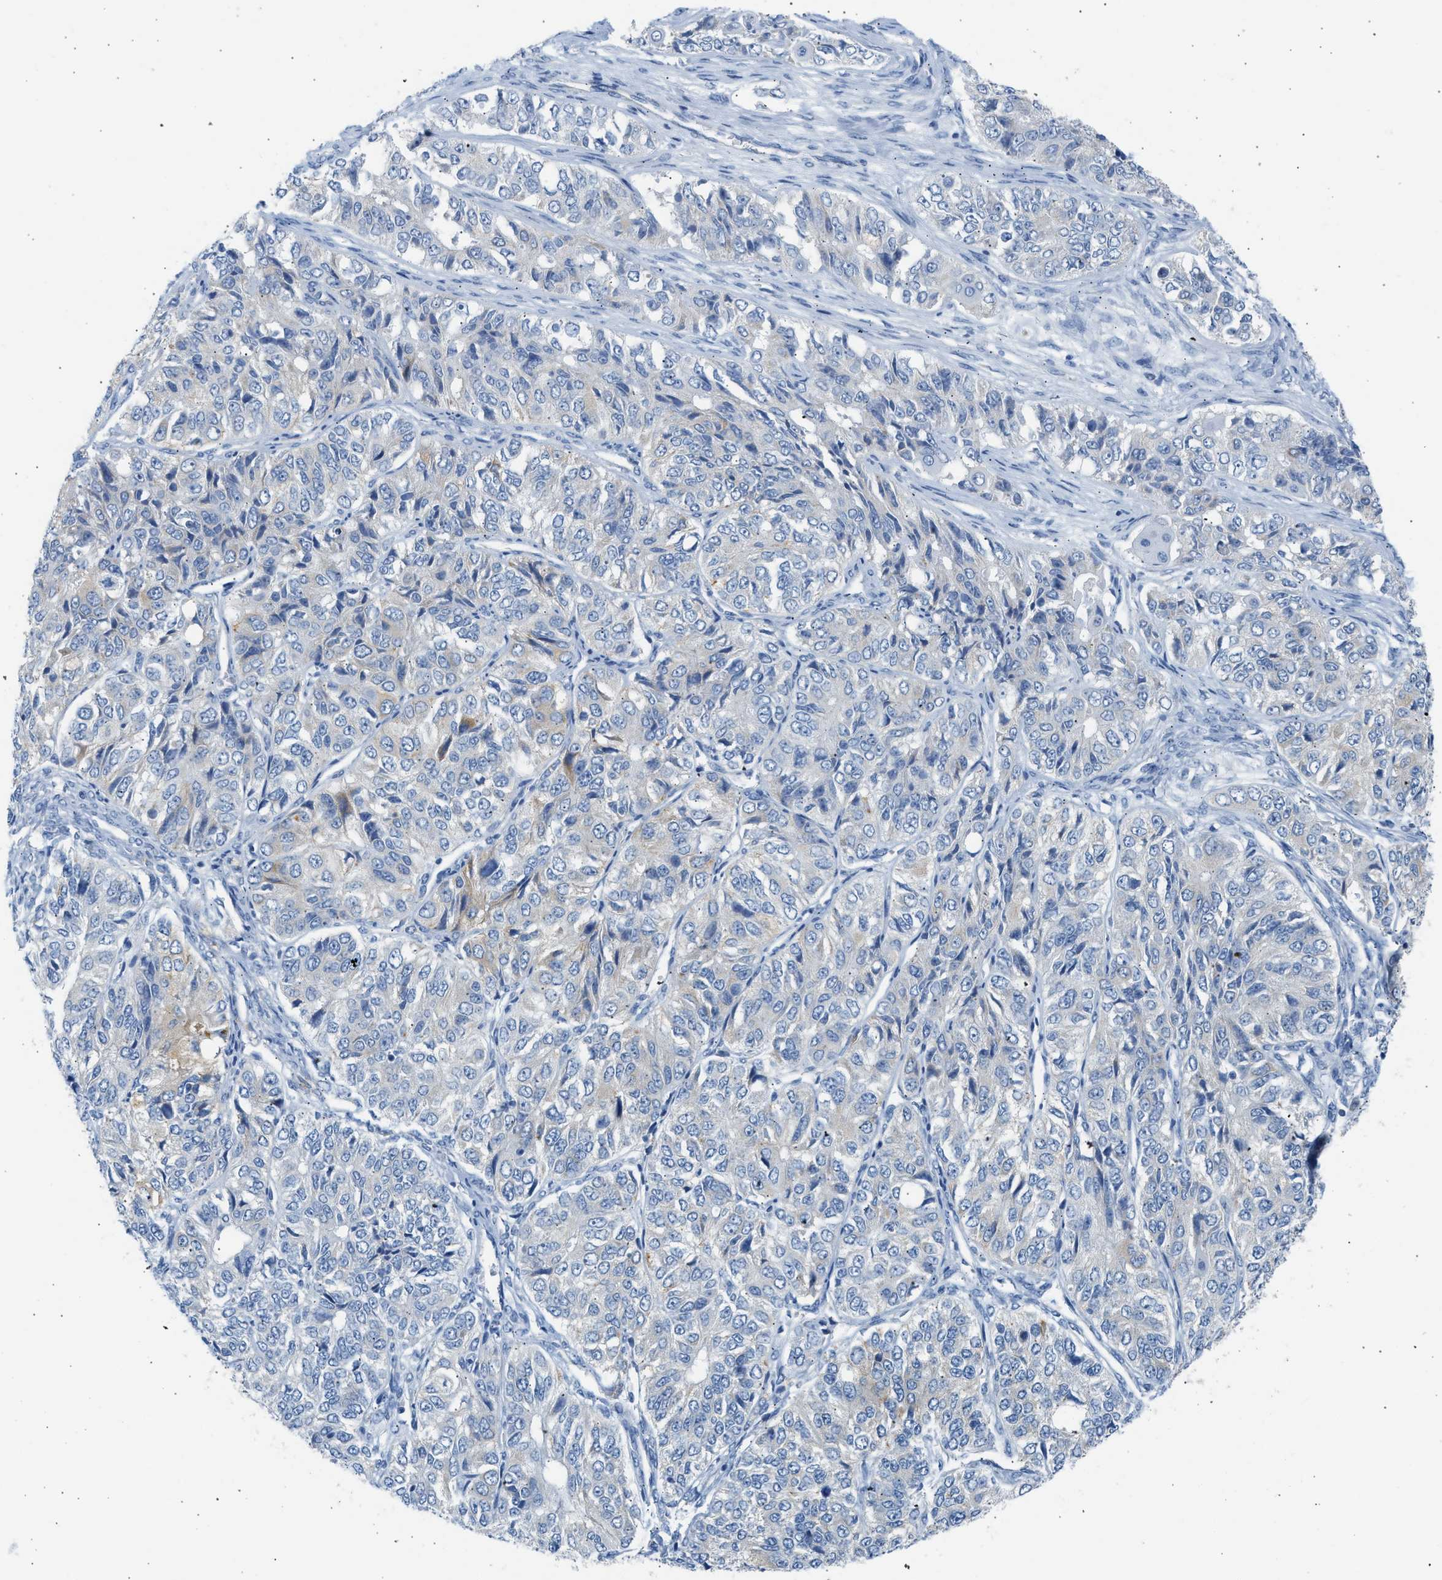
{"staining": {"intensity": "weak", "quantity": "<25%", "location": "cytoplasmic/membranous"}, "tissue": "ovarian cancer", "cell_type": "Tumor cells", "image_type": "cancer", "snomed": [{"axis": "morphology", "description": "Carcinoma, endometroid"}, {"axis": "topography", "description": "Ovary"}], "caption": "High power microscopy histopathology image of an immunohistochemistry image of ovarian endometroid carcinoma, revealing no significant positivity in tumor cells. The staining was performed using DAB to visualize the protein expression in brown, while the nuclei were stained in blue with hematoxylin (Magnification: 20x).", "gene": "NDUFS8", "patient": {"sex": "female", "age": 51}}